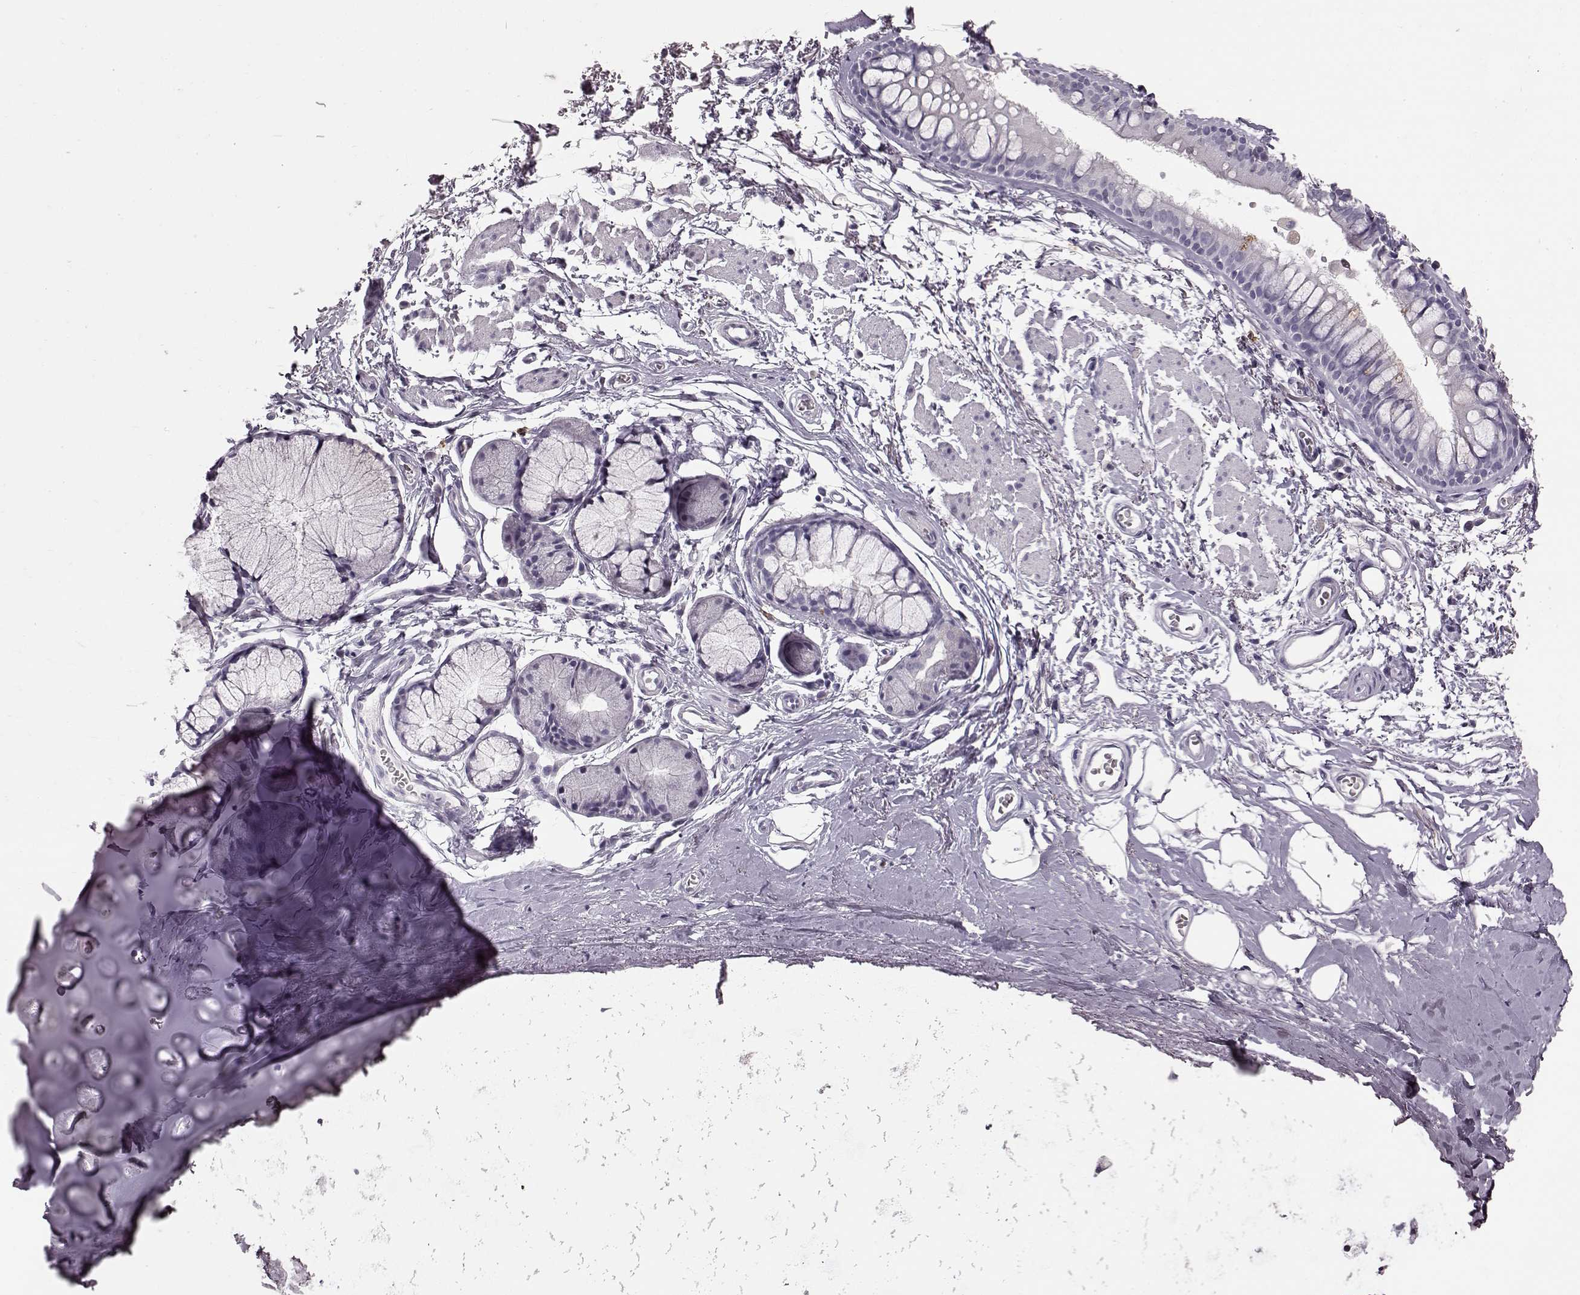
{"staining": {"intensity": "negative", "quantity": "none", "location": "none"}, "tissue": "soft tissue", "cell_type": "Chondrocytes", "image_type": "normal", "snomed": [{"axis": "morphology", "description": "Normal tissue, NOS"}, {"axis": "topography", "description": "Cartilage tissue"}, {"axis": "topography", "description": "Bronchus"}], "caption": "Unremarkable soft tissue was stained to show a protein in brown. There is no significant staining in chondrocytes.", "gene": "FUT4", "patient": {"sex": "female", "age": 79}}